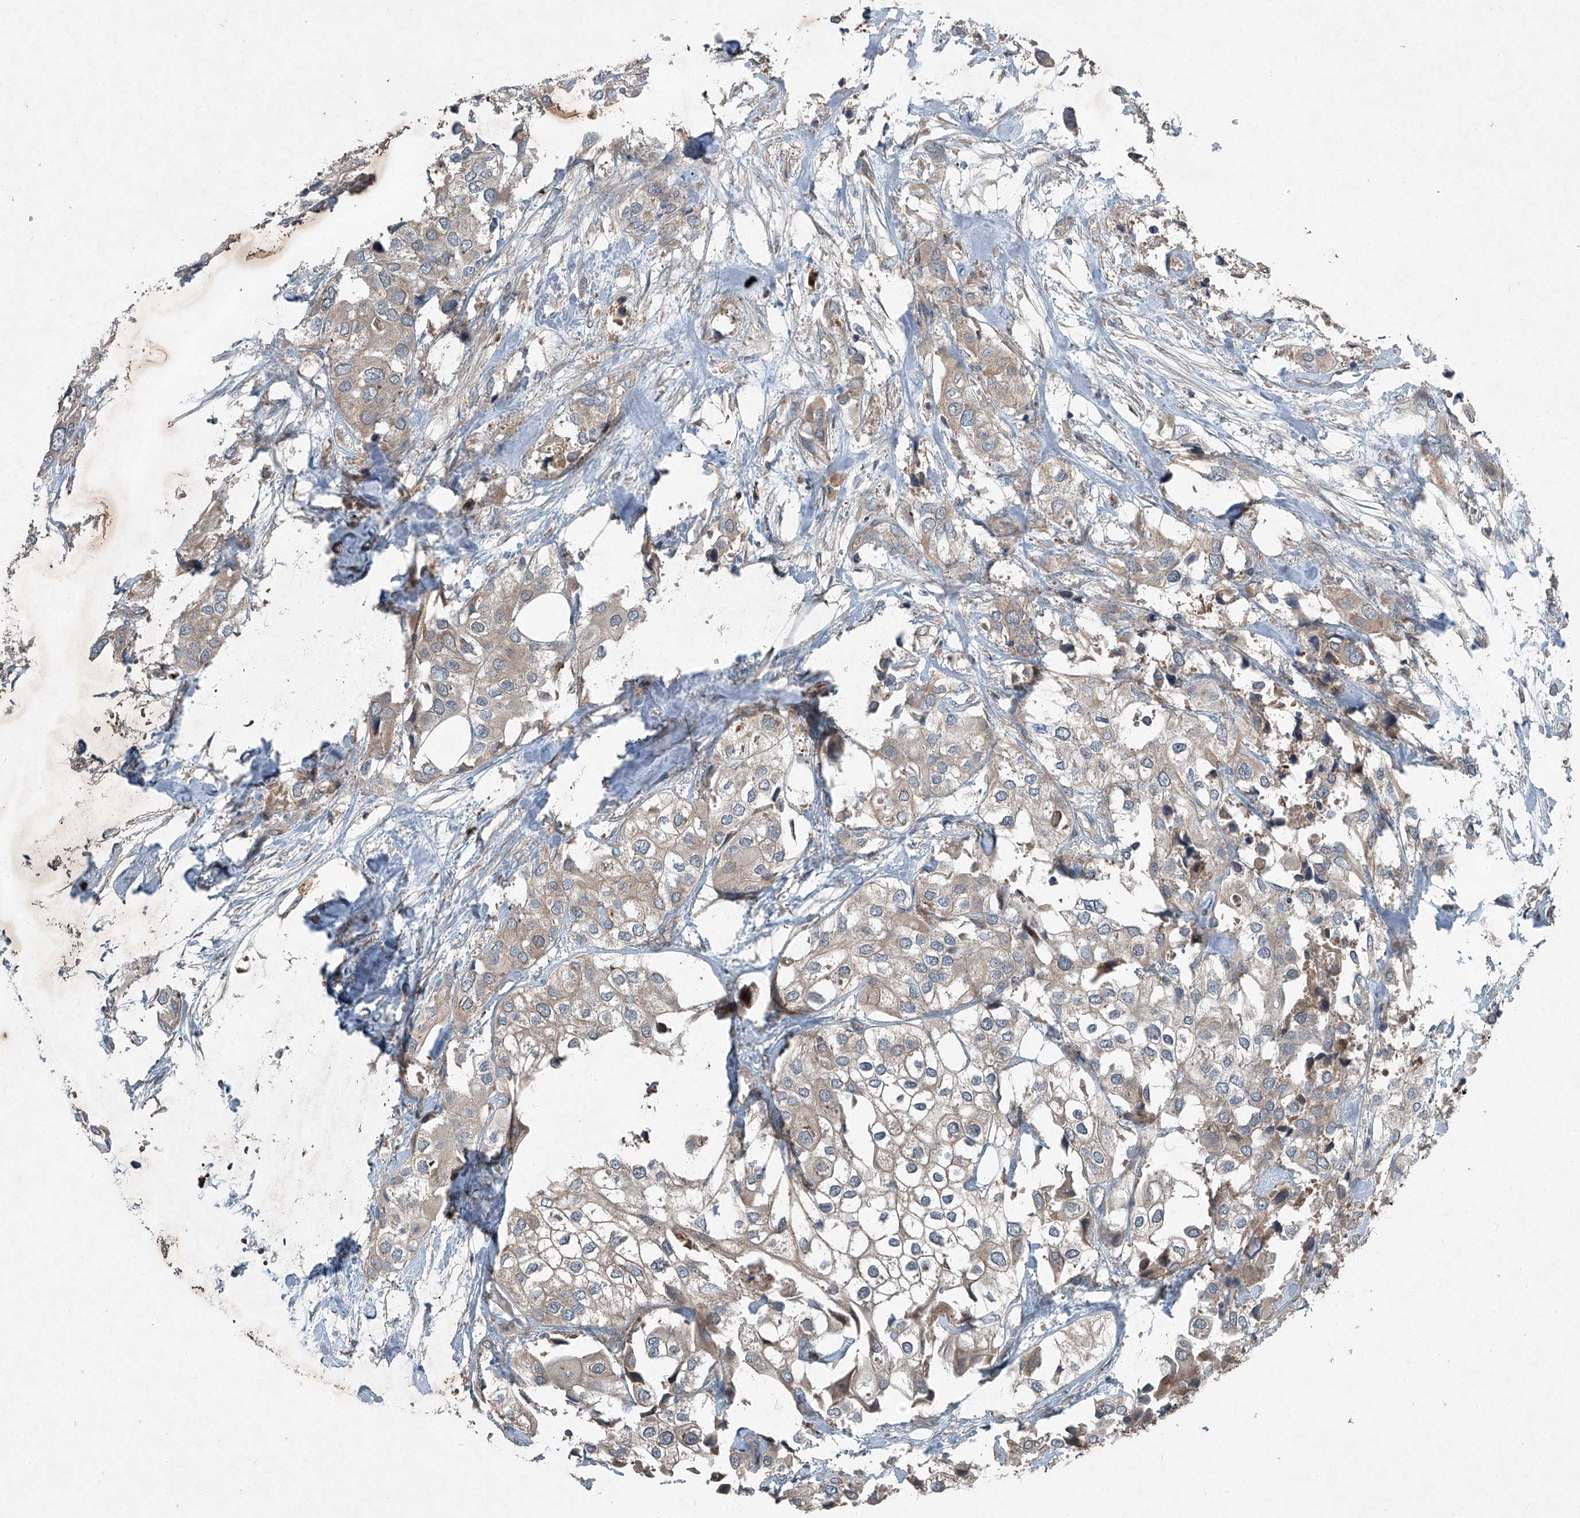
{"staining": {"intensity": "weak", "quantity": "25%-75%", "location": "cytoplasmic/membranous"}, "tissue": "urothelial cancer", "cell_type": "Tumor cells", "image_type": "cancer", "snomed": [{"axis": "morphology", "description": "Urothelial carcinoma, High grade"}, {"axis": "topography", "description": "Urinary bladder"}], "caption": "Tumor cells demonstrate low levels of weak cytoplasmic/membranous staining in approximately 25%-75% of cells in human urothelial cancer.", "gene": "FOXRED2", "patient": {"sex": "male", "age": 64}}